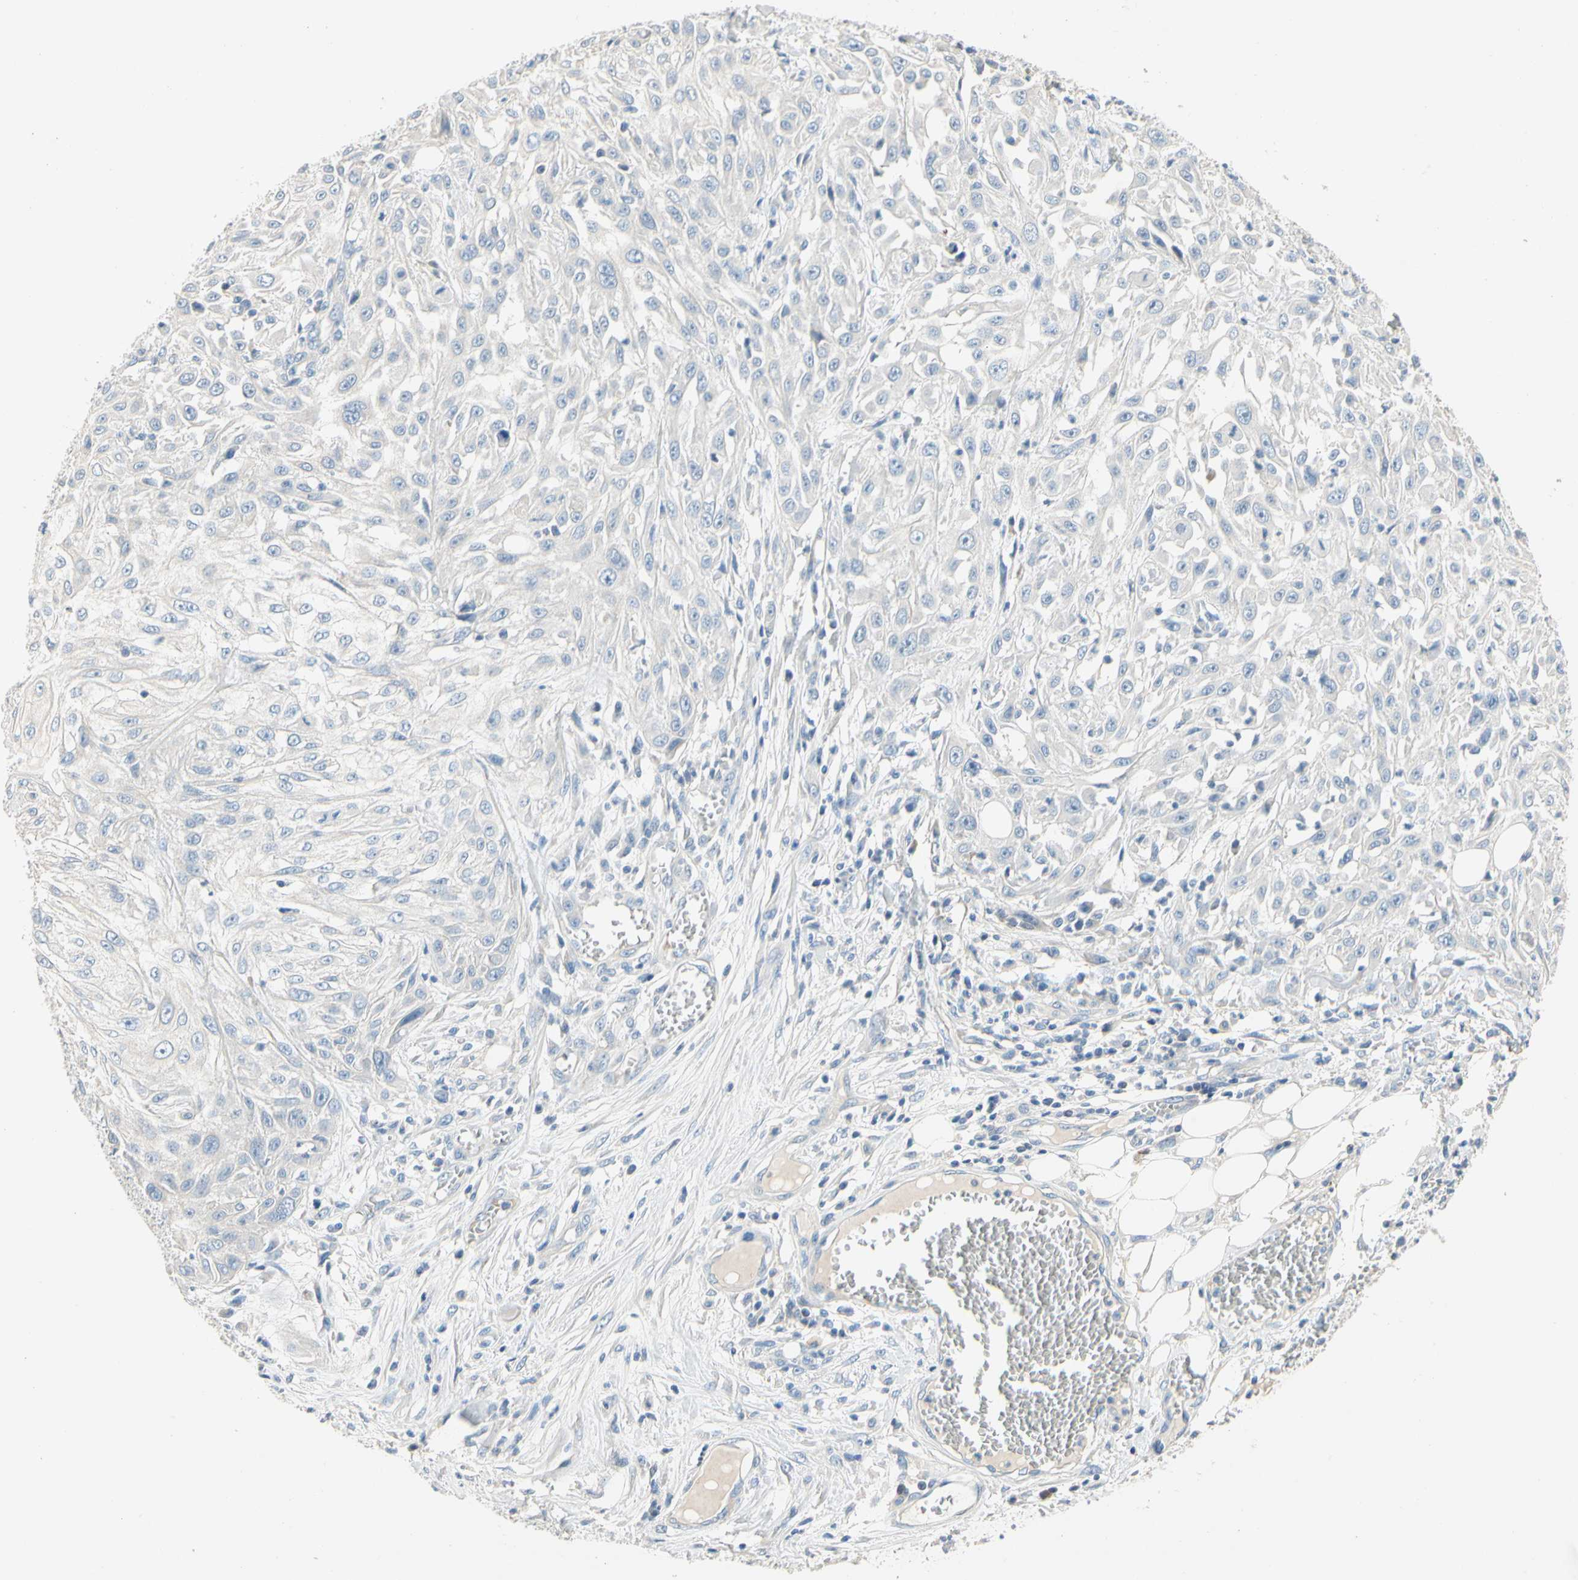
{"staining": {"intensity": "negative", "quantity": "none", "location": "none"}, "tissue": "skin cancer", "cell_type": "Tumor cells", "image_type": "cancer", "snomed": [{"axis": "morphology", "description": "Squamous cell carcinoma, NOS"}, {"axis": "topography", "description": "Skin"}], "caption": "DAB immunohistochemical staining of human squamous cell carcinoma (skin) displays no significant positivity in tumor cells.", "gene": "CCM2L", "patient": {"sex": "male", "age": 75}}